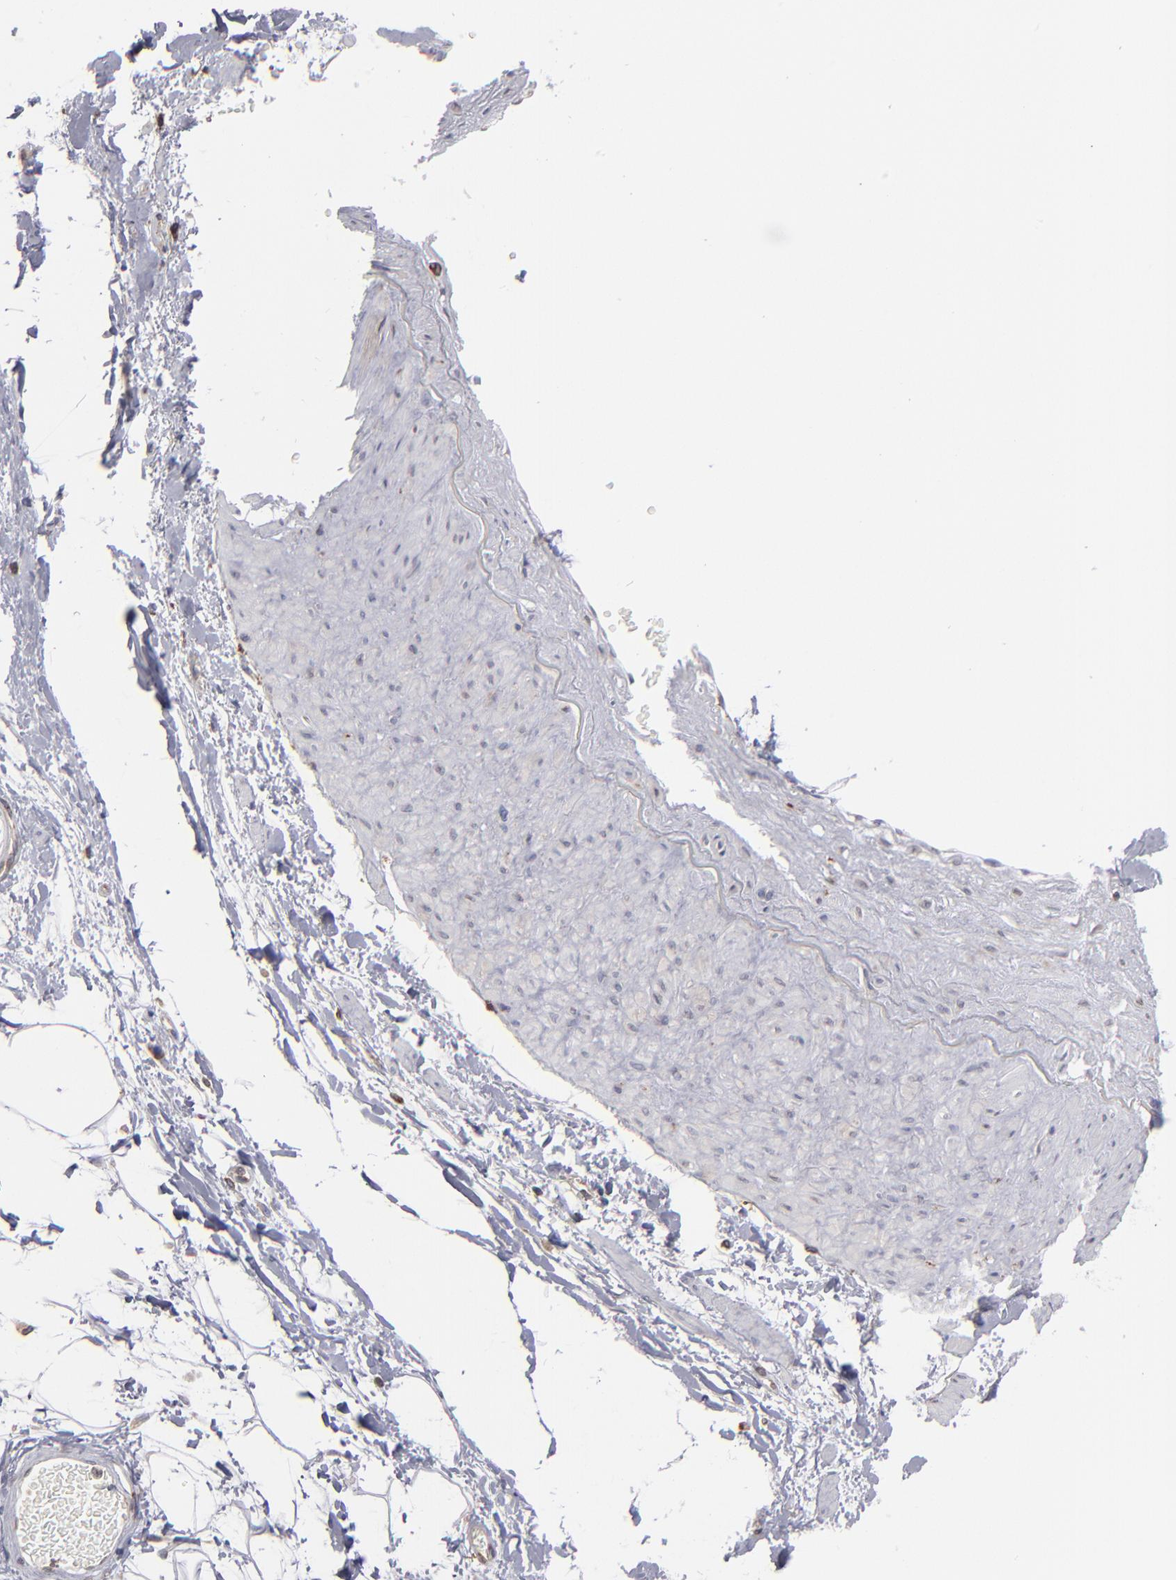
{"staining": {"intensity": "negative", "quantity": "none", "location": "none"}, "tissue": "adipose tissue", "cell_type": "Adipocytes", "image_type": "normal", "snomed": [{"axis": "morphology", "description": "Normal tissue, NOS"}, {"axis": "topography", "description": "Soft tissue"}], "caption": "Immunohistochemical staining of benign adipose tissue demonstrates no significant positivity in adipocytes.", "gene": "TMX1", "patient": {"sex": "male", "age": 72}}